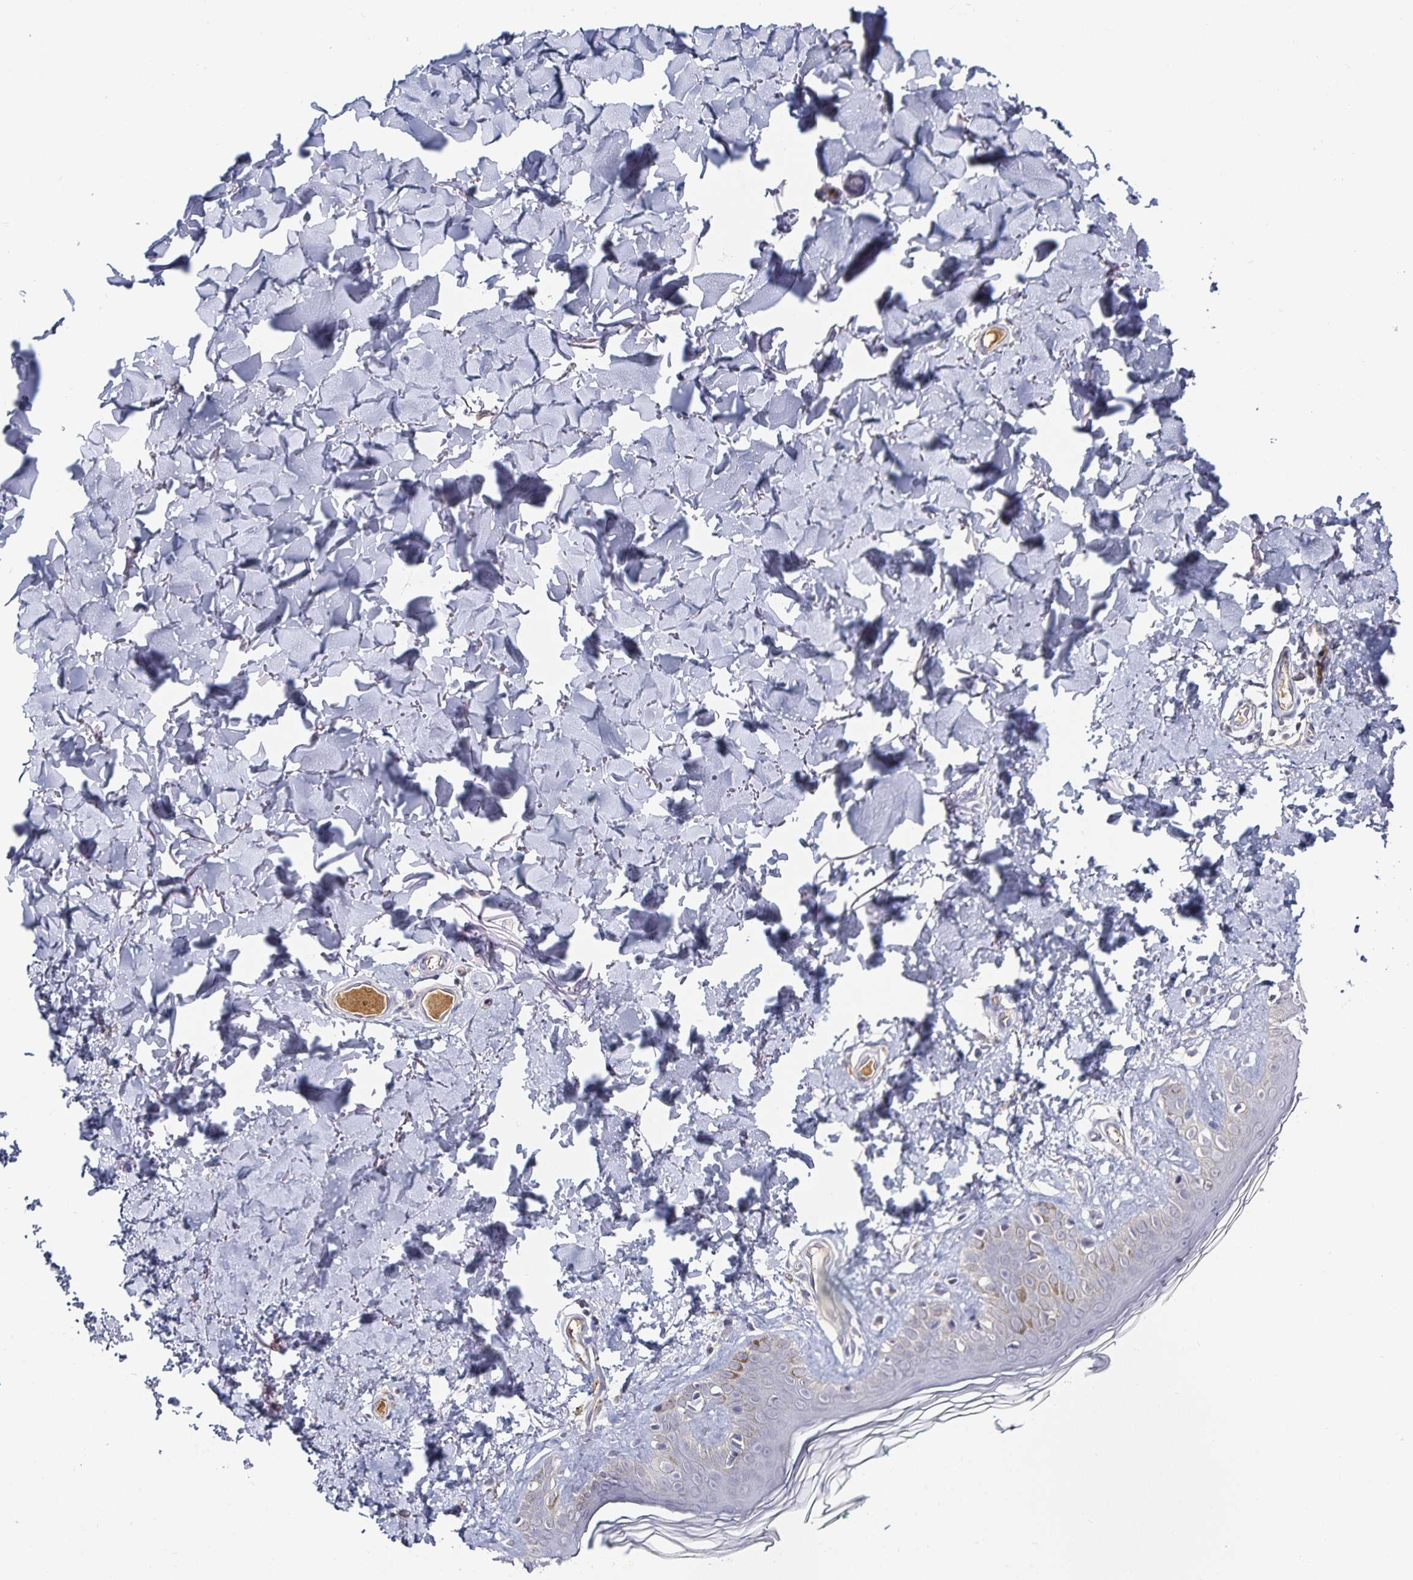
{"staining": {"intensity": "negative", "quantity": "none", "location": "none"}, "tissue": "skin", "cell_type": "Fibroblasts", "image_type": "normal", "snomed": [{"axis": "morphology", "description": "Normal tissue, NOS"}, {"axis": "topography", "description": "Skin"}, {"axis": "topography", "description": "Peripheral nerve tissue"}], "caption": "Immunohistochemistry photomicrograph of normal human skin stained for a protein (brown), which displays no positivity in fibroblasts. (Brightfield microscopy of DAB immunohistochemistry at high magnification).", "gene": "TTR", "patient": {"sex": "female", "age": 45}}